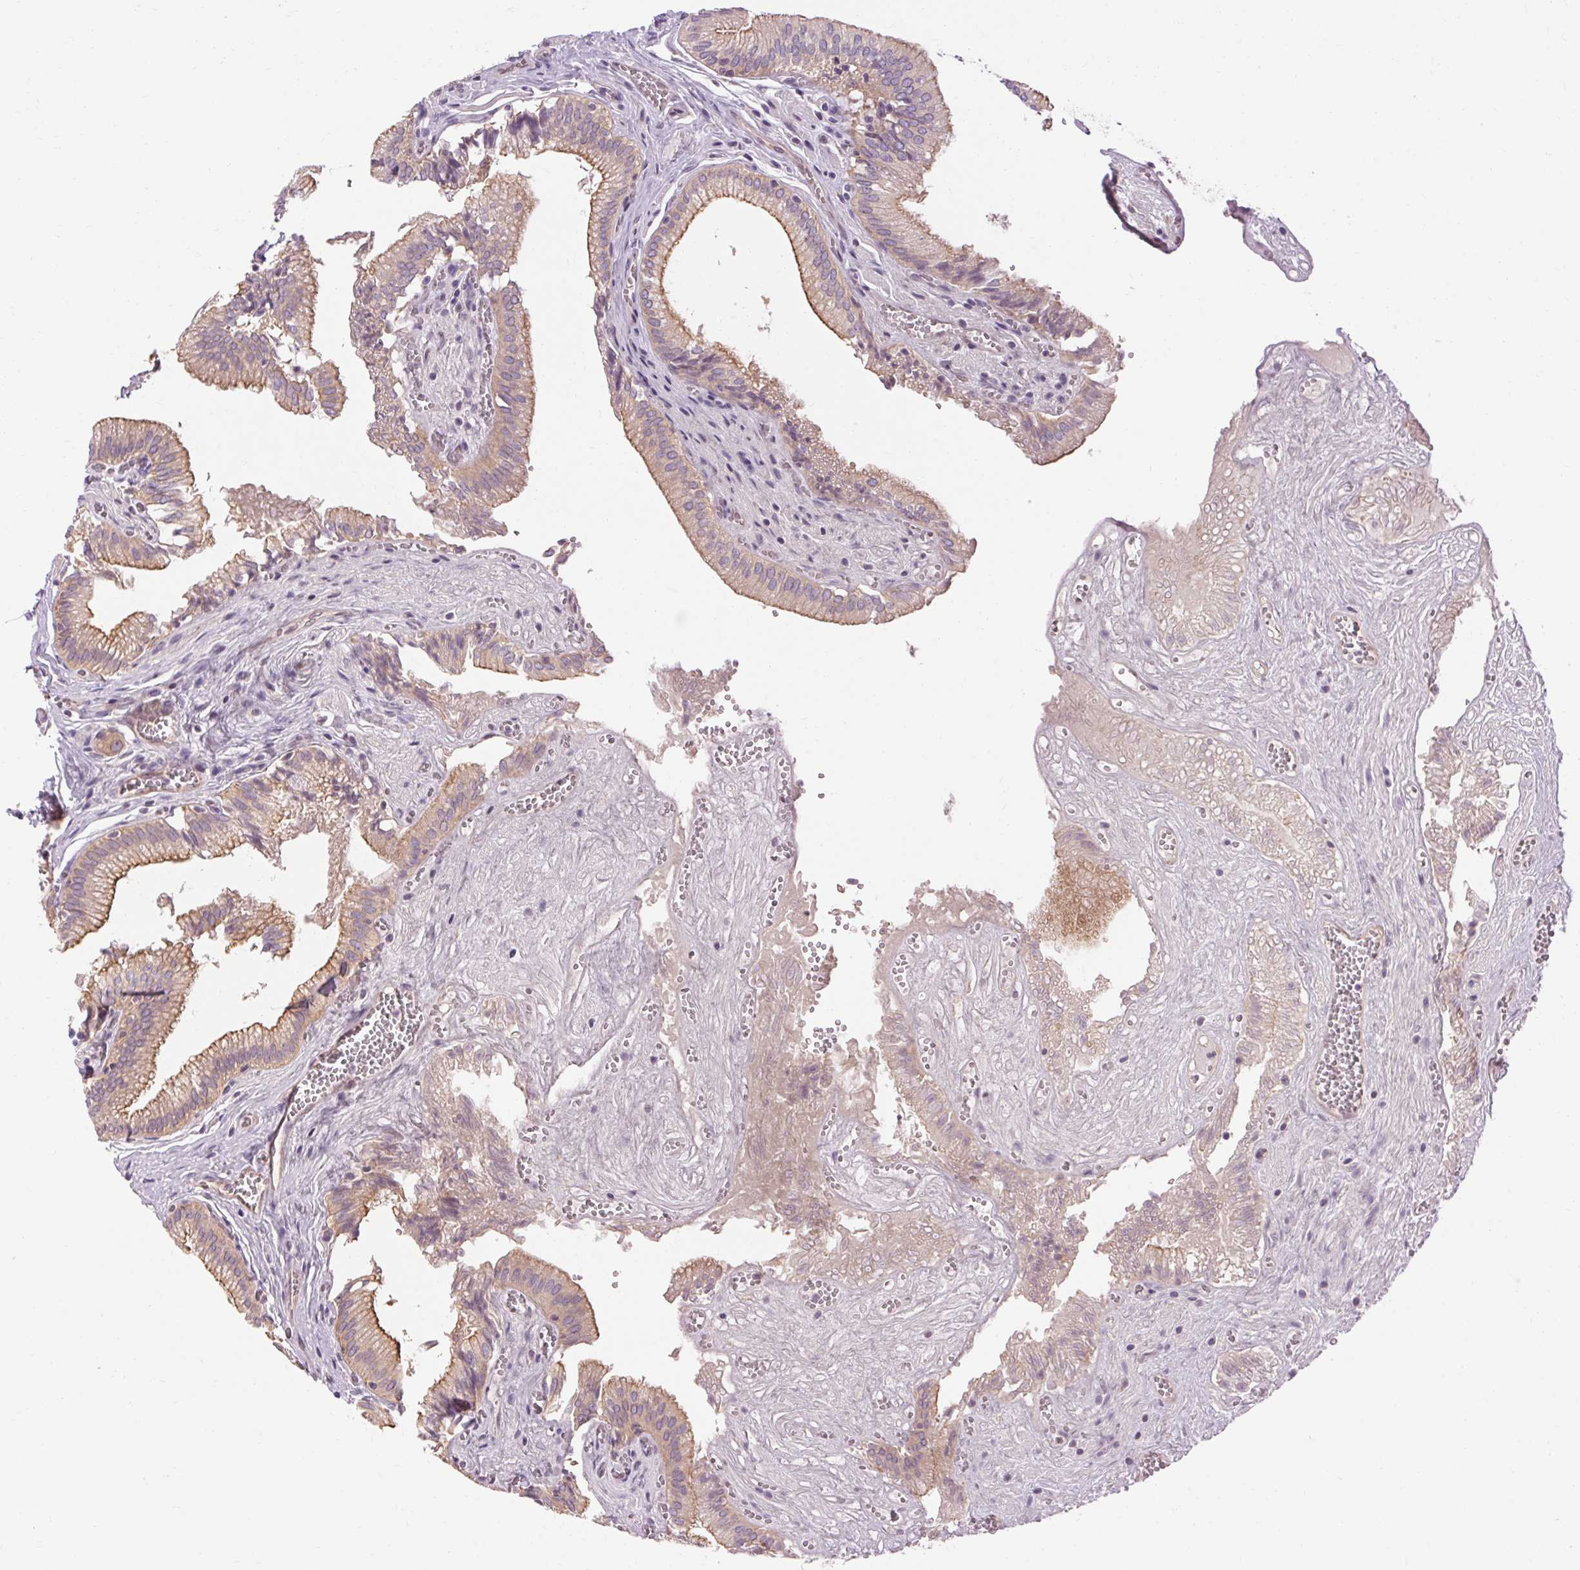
{"staining": {"intensity": "moderate", "quantity": ">75%", "location": "cytoplasmic/membranous"}, "tissue": "gallbladder", "cell_type": "Glandular cells", "image_type": "normal", "snomed": [{"axis": "morphology", "description": "Normal tissue, NOS"}, {"axis": "topography", "description": "Gallbladder"}, {"axis": "topography", "description": "Peripheral nerve tissue"}], "caption": "This is a photomicrograph of IHC staining of unremarkable gallbladder, which shows moderate positivity in the cytoplasmic/membranous of glandular cells.", "gene": "TM6SF1", "patient": {"sex": "male", "age": 17}}